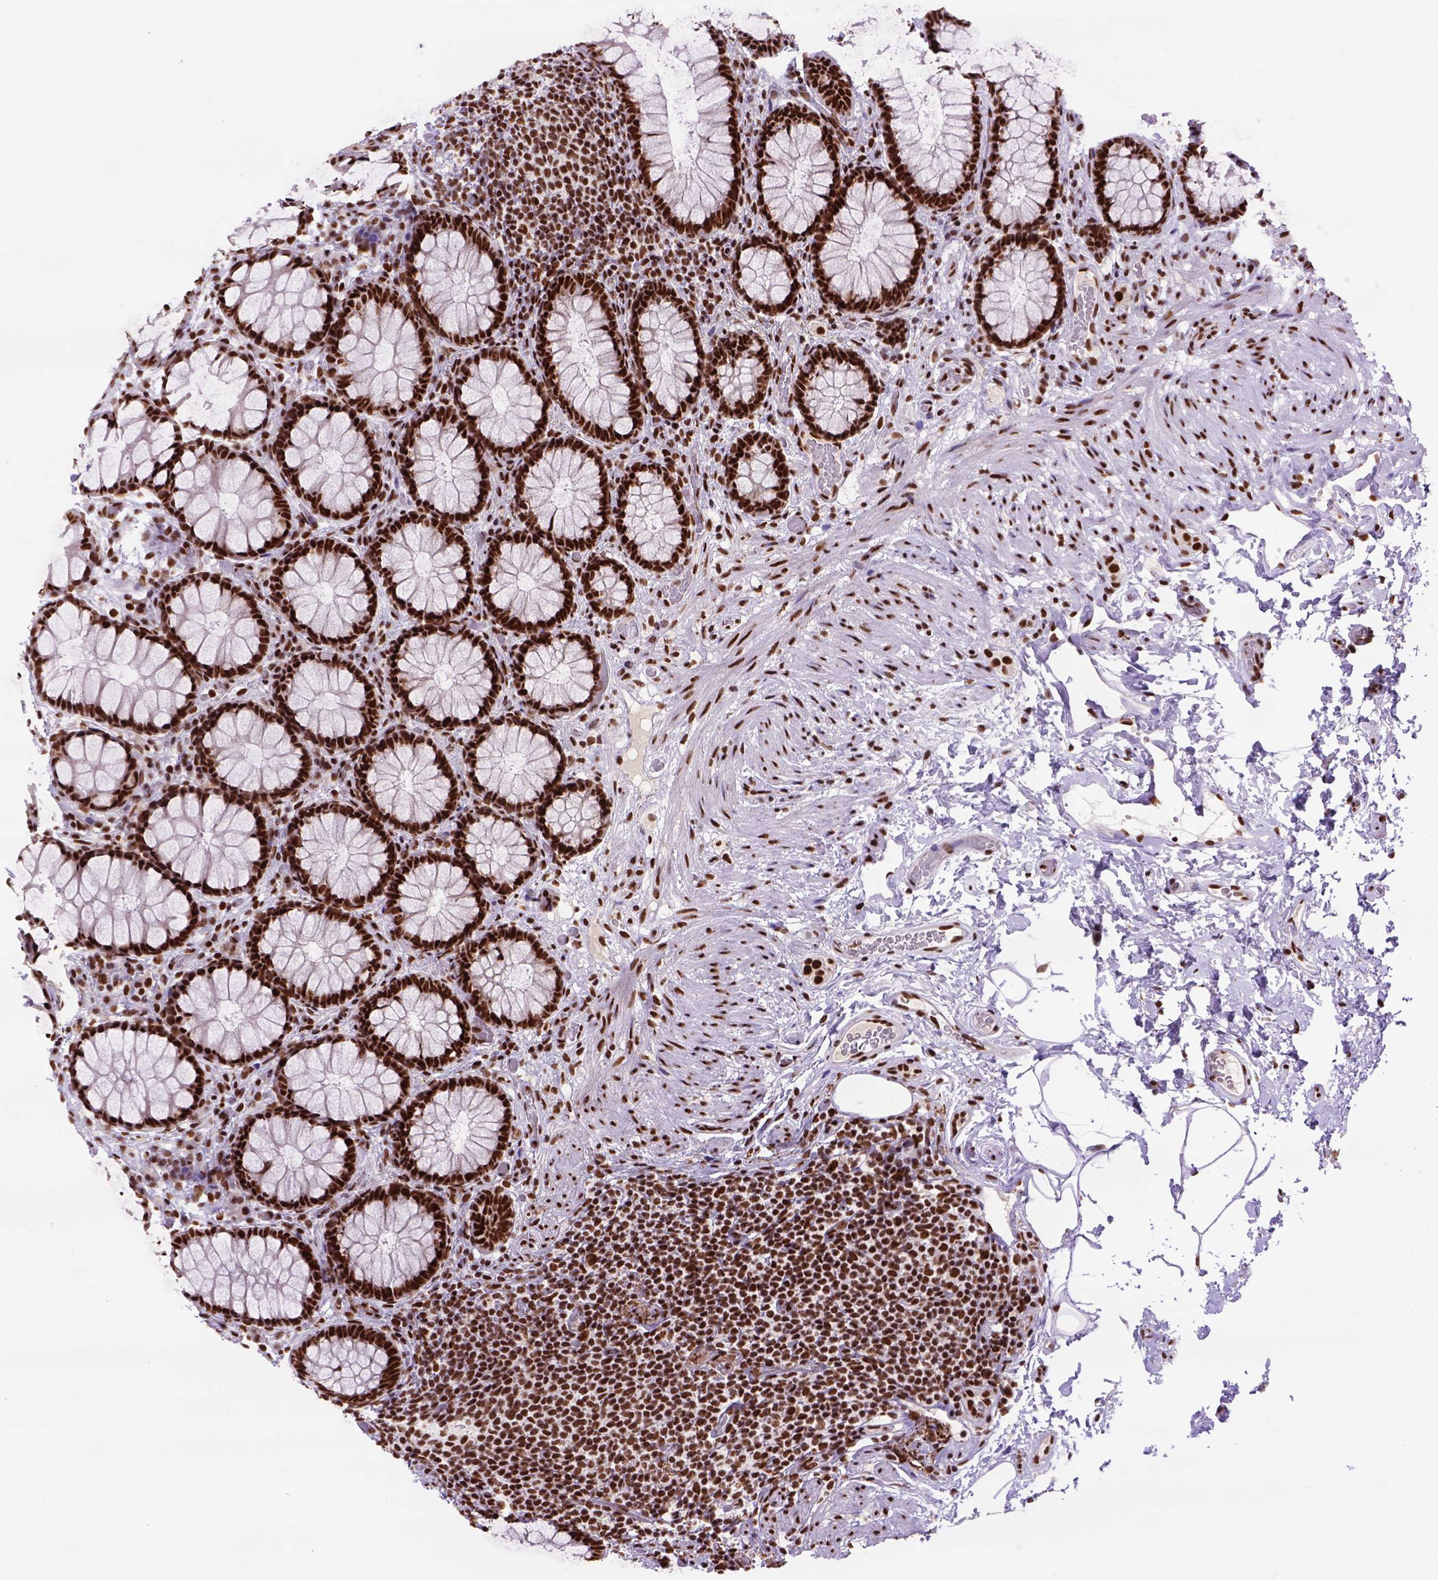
{"staining": {"intensity": "strong", "quantity": ">75%", "location": "nuclear"}, "tissue": "rectum", "cell_type": "Glandular cells", "image_type": "normal", "snomed": [{"axis": "morphology", "description": "Normal tissue, NOS"}, {"axis": "topography", "description": "Rectum"}], "caption": "Immunohistochemistry (IHC) micrograph of benign rectum: human rectum stained using immunohistochemistry demonstrates high levels of strong protein expression localized specifically in the nuclear of glandular cells, appearing as a nuclear brown color.", "gene": "NSMCE2", "patient": {"sex": "female", "age": 62}}